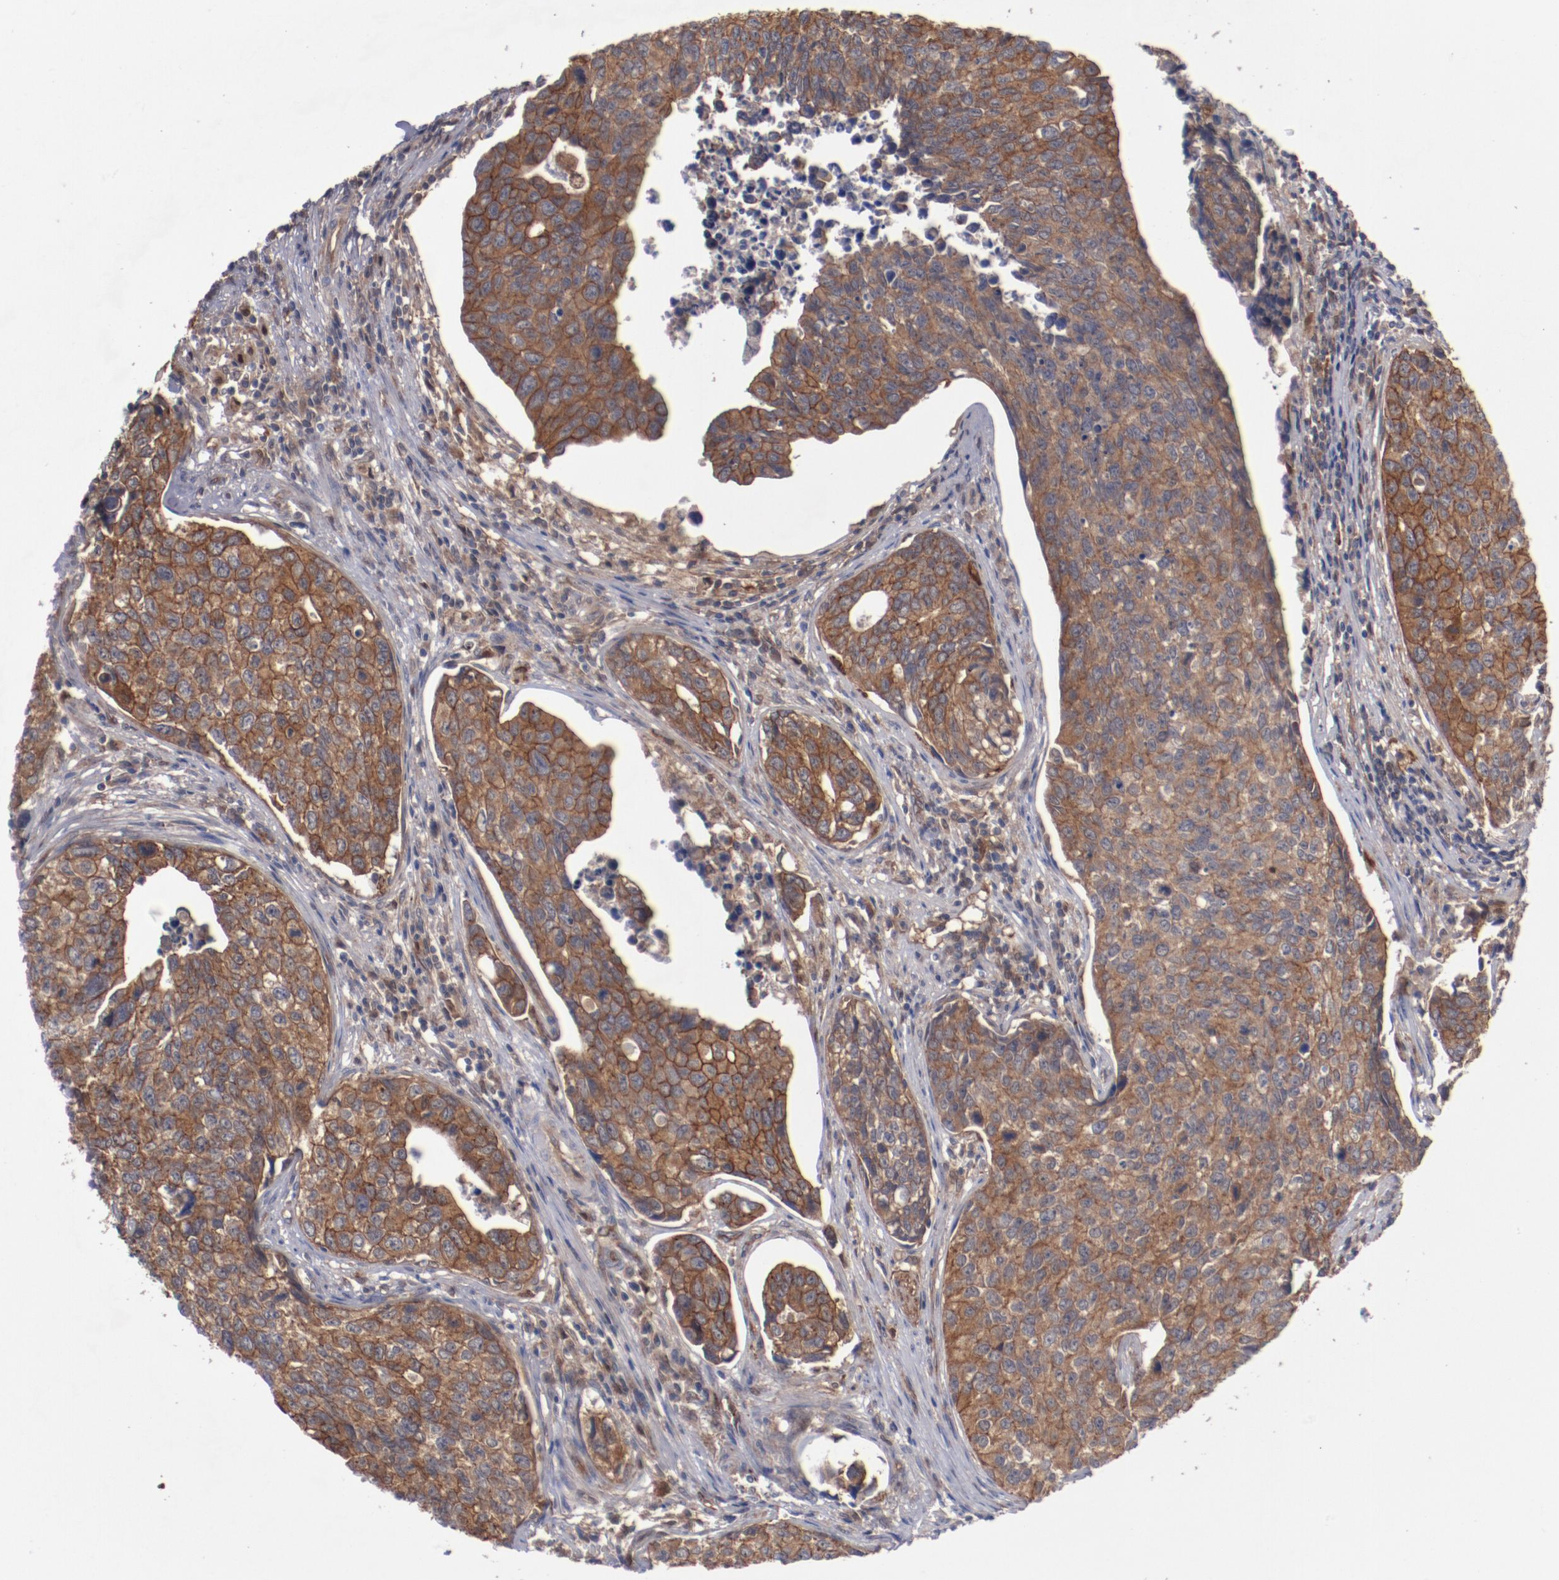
{"staining": {"intensity": "moderate", "quantity": ">75%", "location": "cytoplasmic/membranous"}, "tissue": "urothelial cancer", "cell_type": "Tumor cells", "image_type": "cancer", "snomed": [{"axis": "morphology", "description": "Urothelial carcinoma, High grade"}, {"axis": "topography", "description": "Urinary bladder"}], "caption": "Human urothelial cancer stained with a protein marker displays moderate staining in tumor cells.", "gene": "DNAAF2", "patient": {"sex": "male", "age": 81}}